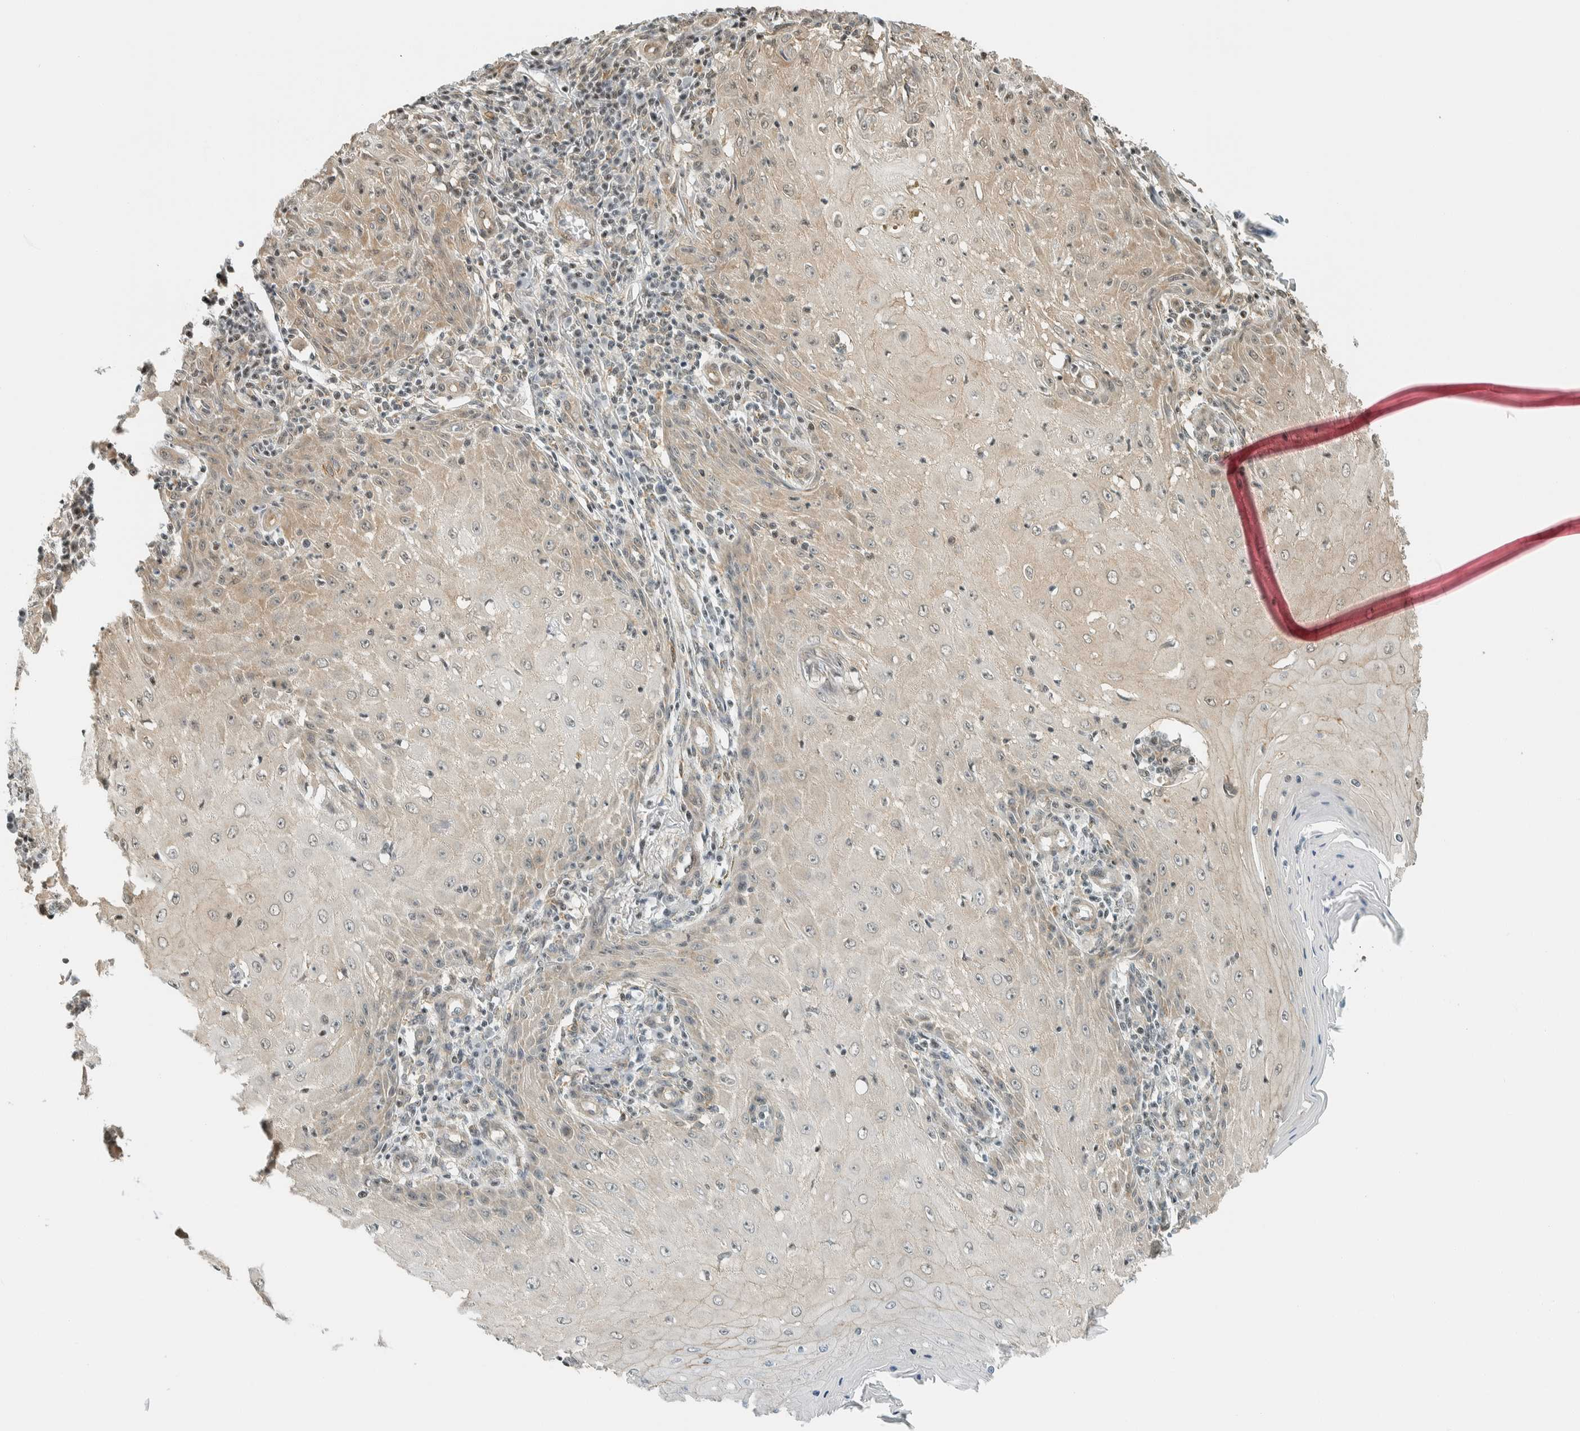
{"staining": {"intensity": "weak", "quantity": "<25%", "location": "cytoplasmic/membranous"}, "tissue": "skin cancer", "cell_type": "Tumor cells", "image_type": "cancer", "snomed": [{"axis": "morphology", "description": "Squamous cell carcinoma, NOS"}, {"axis": "topography", "description": "Skin"}], "caption": "Immunohistochemistry photomicrograph of human skin cancer stained for a protein (brown), which reveals no expression in tumor cells. (IHC, brightfield microscopy, high magnification).", "gene": "NIBAN2", "patient": {"sex": "female", "age": 73}}